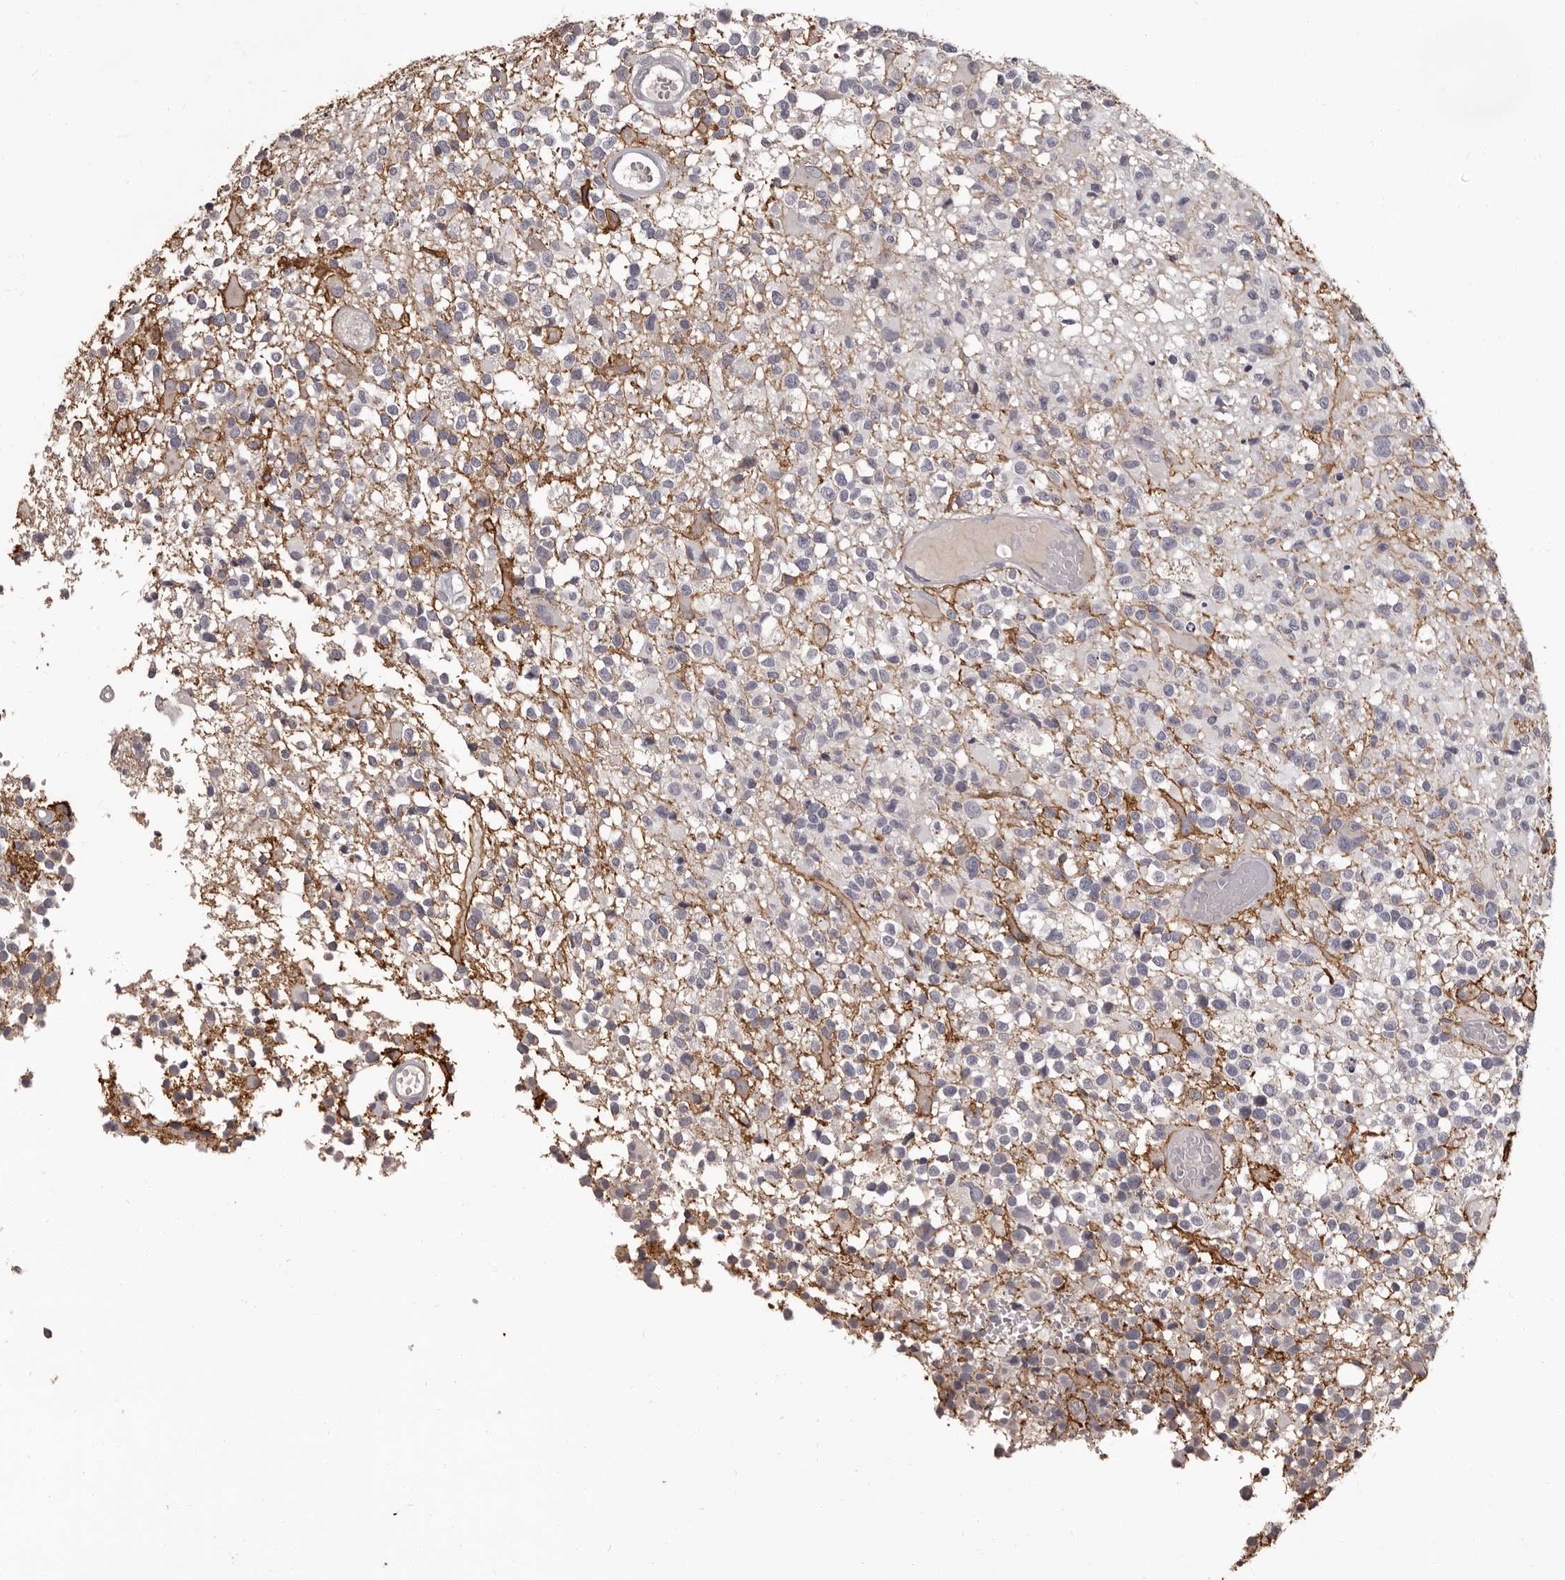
{"staining": {"intensity": "negative", "quantity": "none", "location": "none"}, "tissue": "glioma", "cell_type": "Tumor cells", "image_type": "cancer", "snomed": [{"axis": "morphology", "description": "Glioma, malignant, High grade"}, {"axis": "morphology", "description": "Glioblastoma, NOS"}, {"axis": "topography", "description": "Brain"}], "caption": "Tumor cells are negative for brown protein staining in glioblastoma.", "gene": "GPR78", "patient": {"sex": "male", "age": 60}}